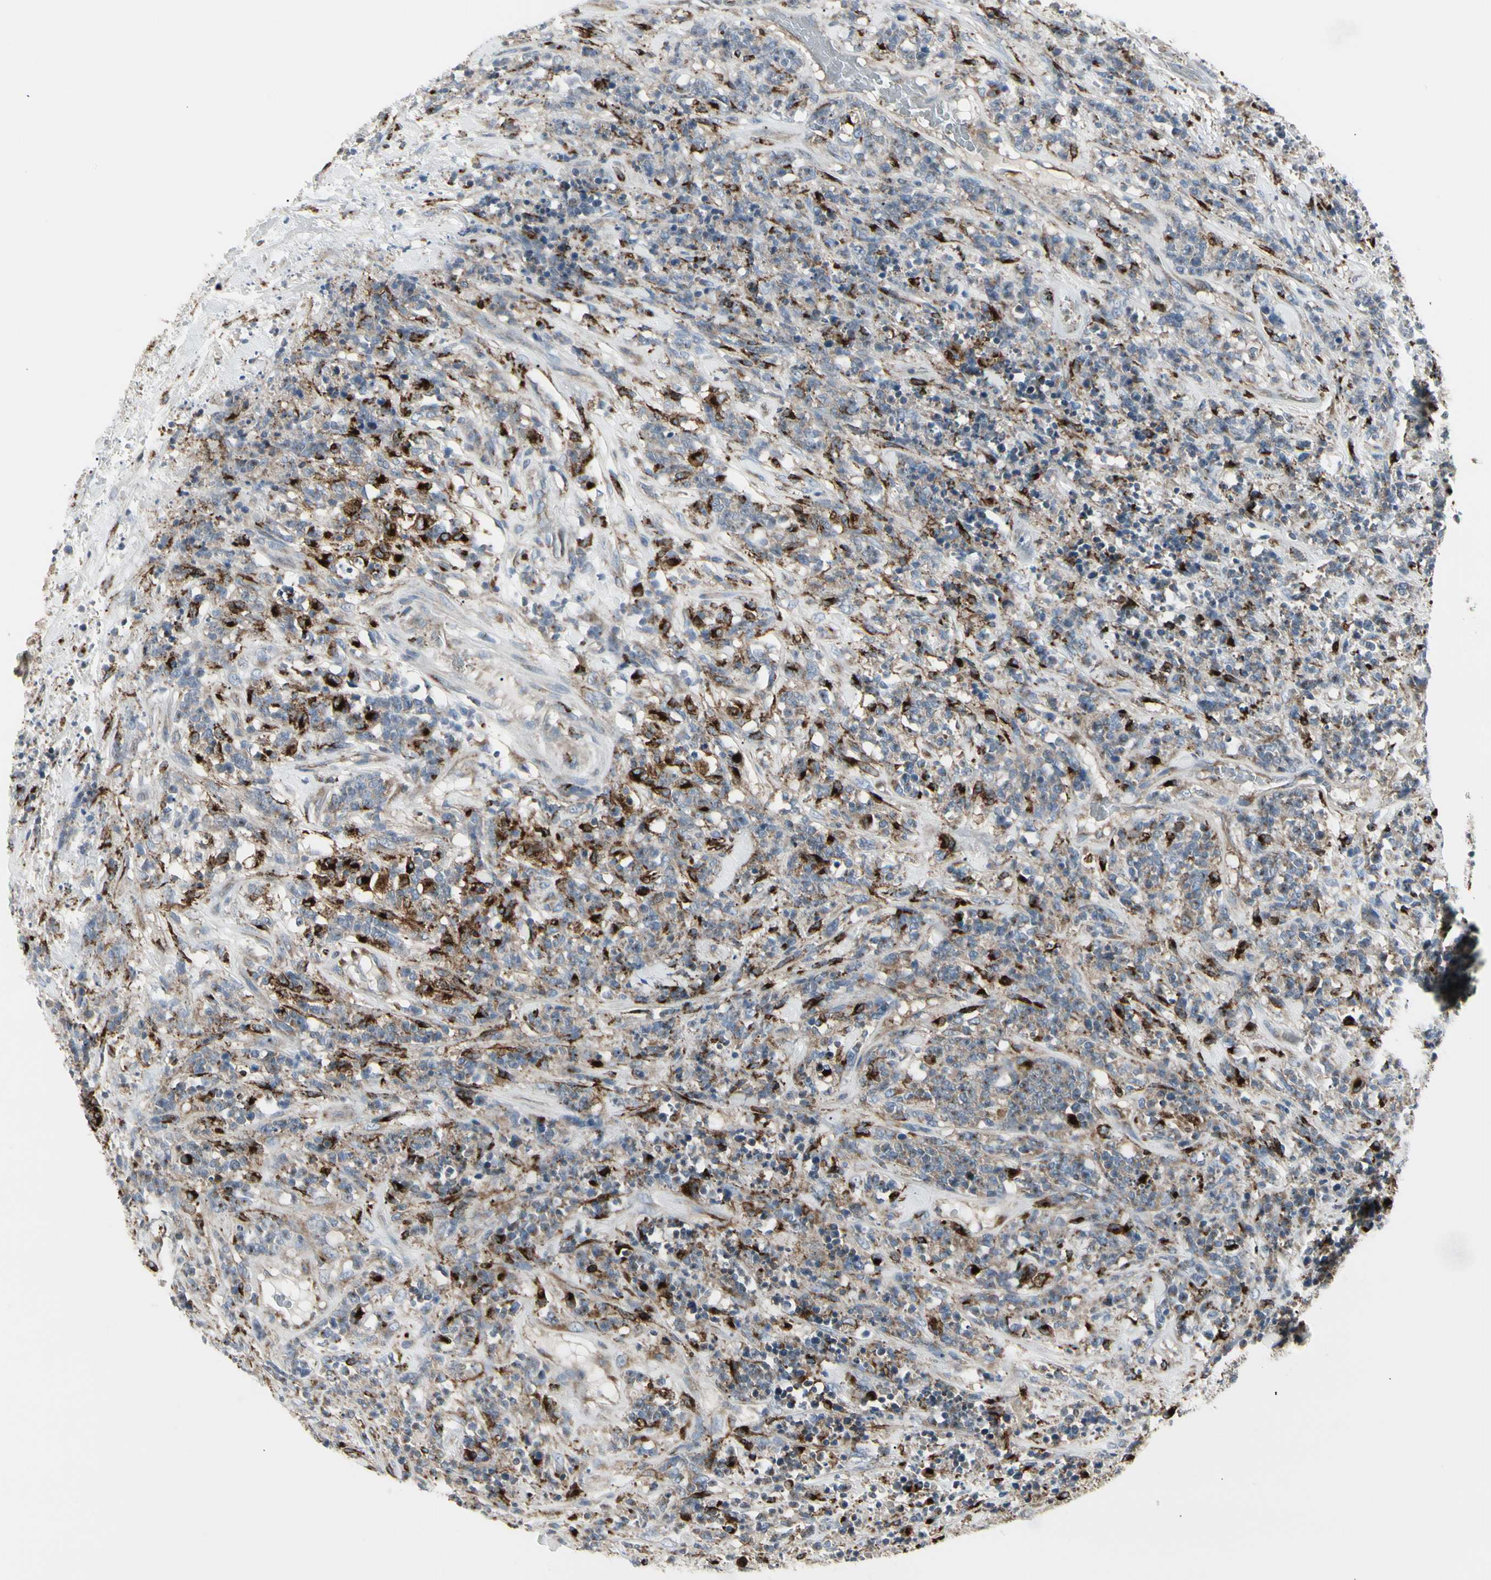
{"staining": {"intensity": "negative", "quantity": "none", "location": "none"}, "tissue": "lymphoma", "cell_type": "Tumor cells", "image_type": "cancer", "snomed": [{"axis": "morphology", "description": "Malignant lymphoma, non-Hodgkin's type, High grade"}, {"axis": "topography", "description": "Soft tissue"}], "caption": "Immunohistochemistry of high-grade malignant lymphoma, non-Hodgkin's type displays no expression in tumor cells. (Brightfield microscopy of DAB (3,3'-diaminobenzidine) immunohistochemistry (IHC) at high magnification).", "gene": "ATP6V1B2", "patient": {"sex": "male", "age": 18}}